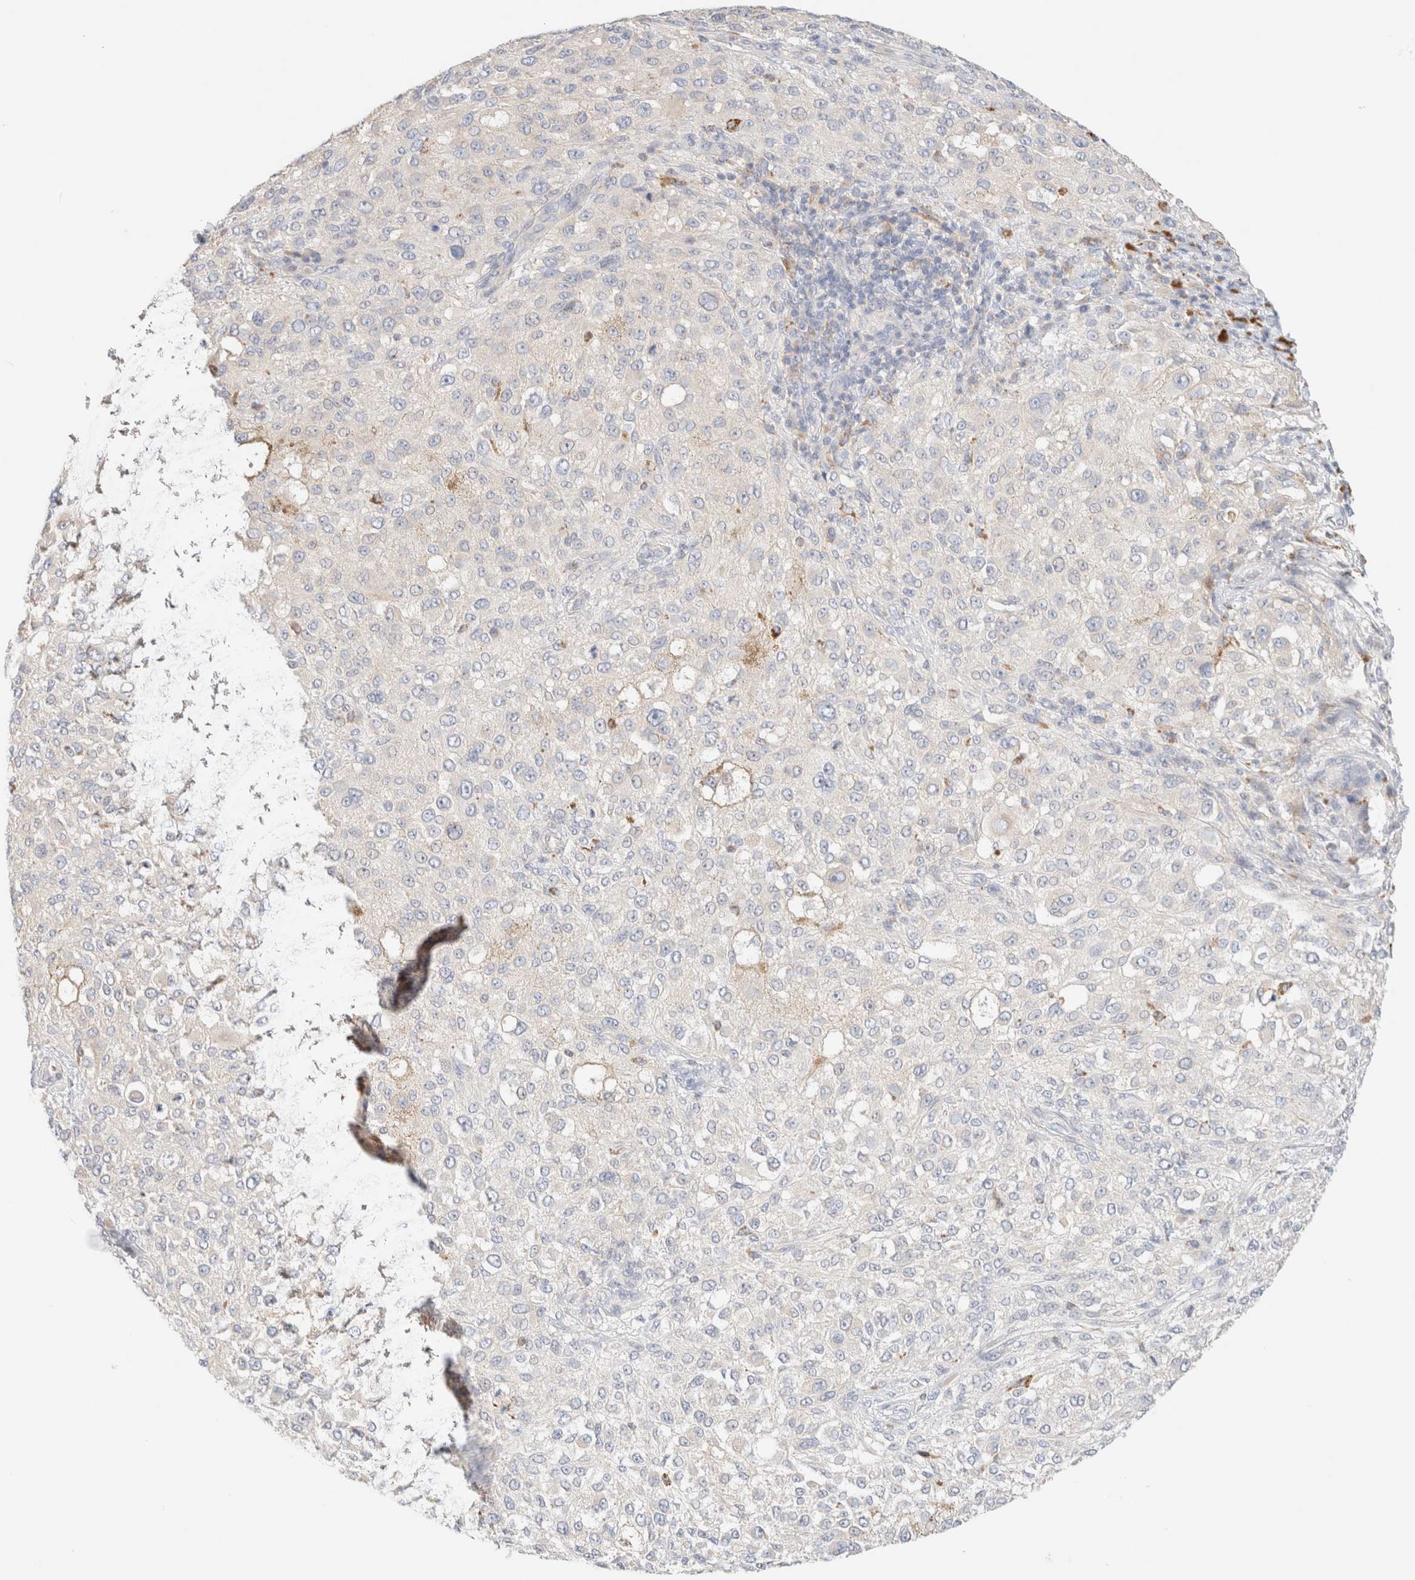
{"staining": {"intensity": "negative", "quantity": "none", "location": "none"}, "tissue": "melanoma", "cell_type": "Tumor cells", "image_type": "cancer", "snomed": [{"axis": "morphology", "description": "Necrosis, NOS"}, {"axis": "morphology", "description": "Malignant melanoma, NOS"}, {"axis": "topography", "description": "Skin"}], "caption": "IHC image of human malignant melanoma stained for a protein (brown), which demonstrates no positivity in tumor cells. (DAB immunohistochemistry, high magnification).", "gene": "SARM1", "patient": {"sex": "female", "age": 87}}